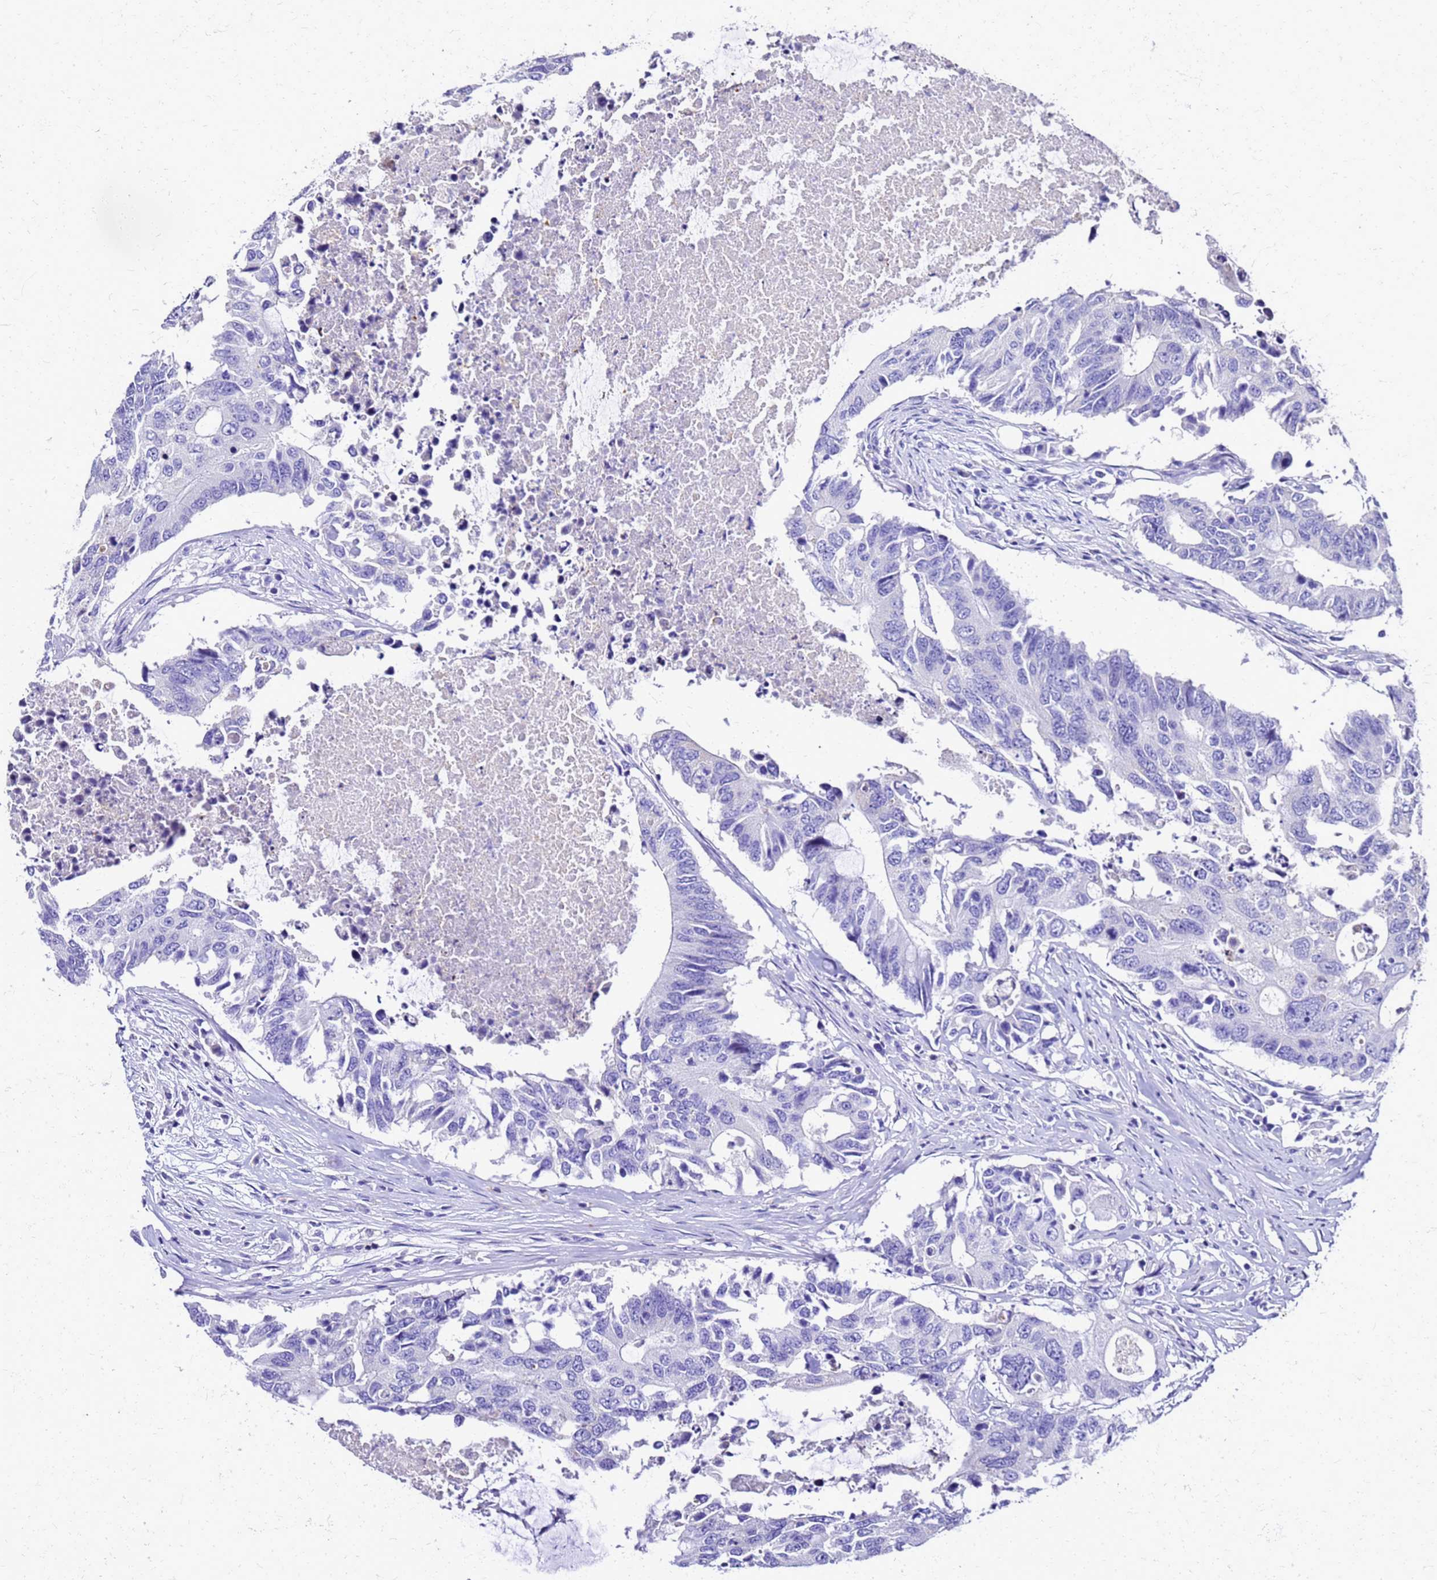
{"staining": {"intensity": "negative", "quantity": "none", "location": "none"}, "tissue": "colorectal cancer", "cell_type": "Tumor cells", "image_type": "cancer", "snomed": [{"axis": "morphology", "description": "Adenocarcinoma, NOS"}, {"axis": "topography", "description": "Colon"}], "caption": "The immunohistochemistry (IHC) photomicrograph has no significant positivity in tumor cells of colorectal adenocarcinoma tissue.", "gene": "SMIM21", "patient": {"sex": "male", "age": 71}}